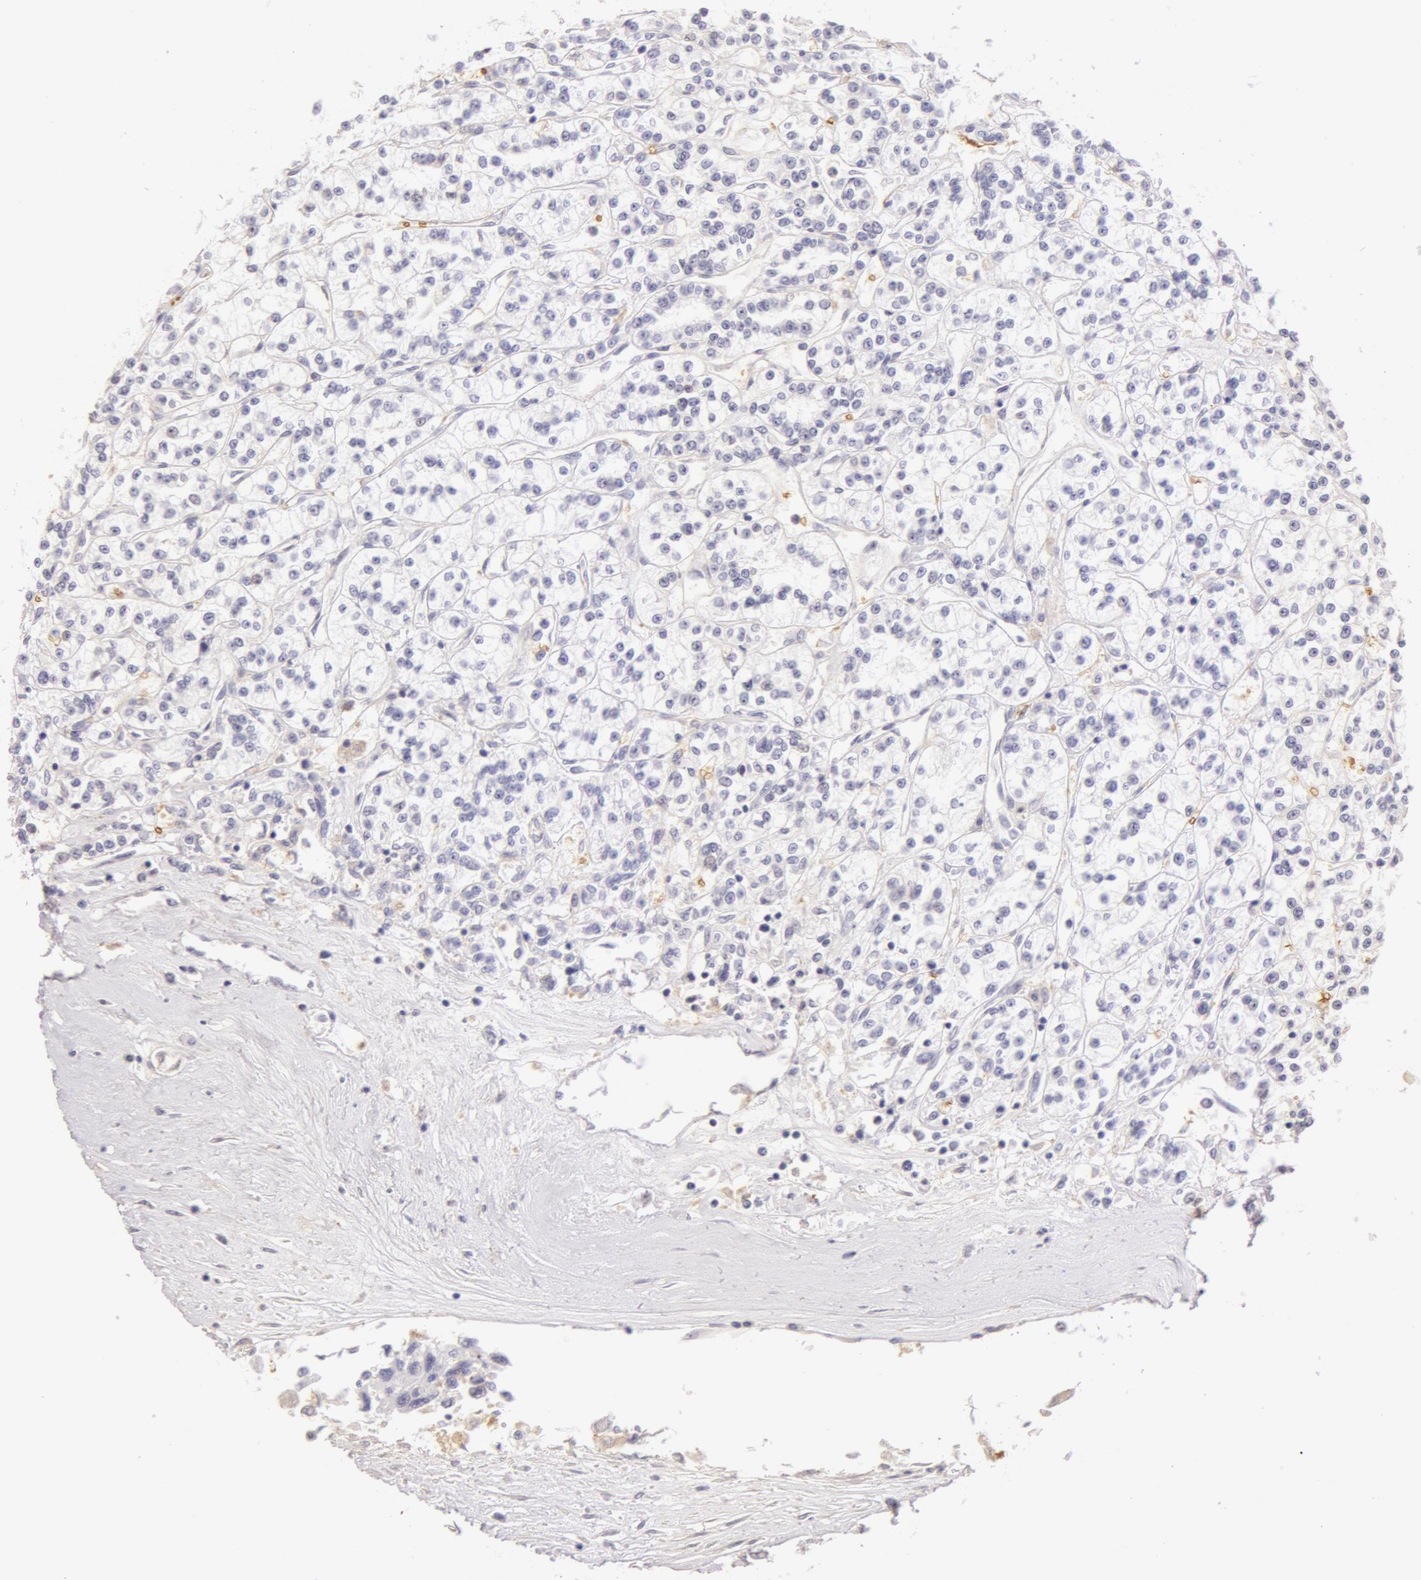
{"staining": {"intensity": "negative", "quantity": "none", "location": "none"}, "tissue": "renal cancer", "cell_type": "Tumor cells", "image_type": "cancer", "snomed": [{"axis": "morphology", "description": "Adenocarcinoma, NOS"}, {"axis": "topography", "description": "Kidney"}], "caption": "DAB immunohistochemical staining of human renal adenocarcinoma shows no significant expression in tumor cells. (Stains: DAB (3,3'-diaminobenzidine) immunohistochemistry (IHC) with hematoxylin counter stain, Microscopy: brightfield microscopy at high magnification).", "gene": "AHSG", "patient": {"sex": "female", "age": 76}}